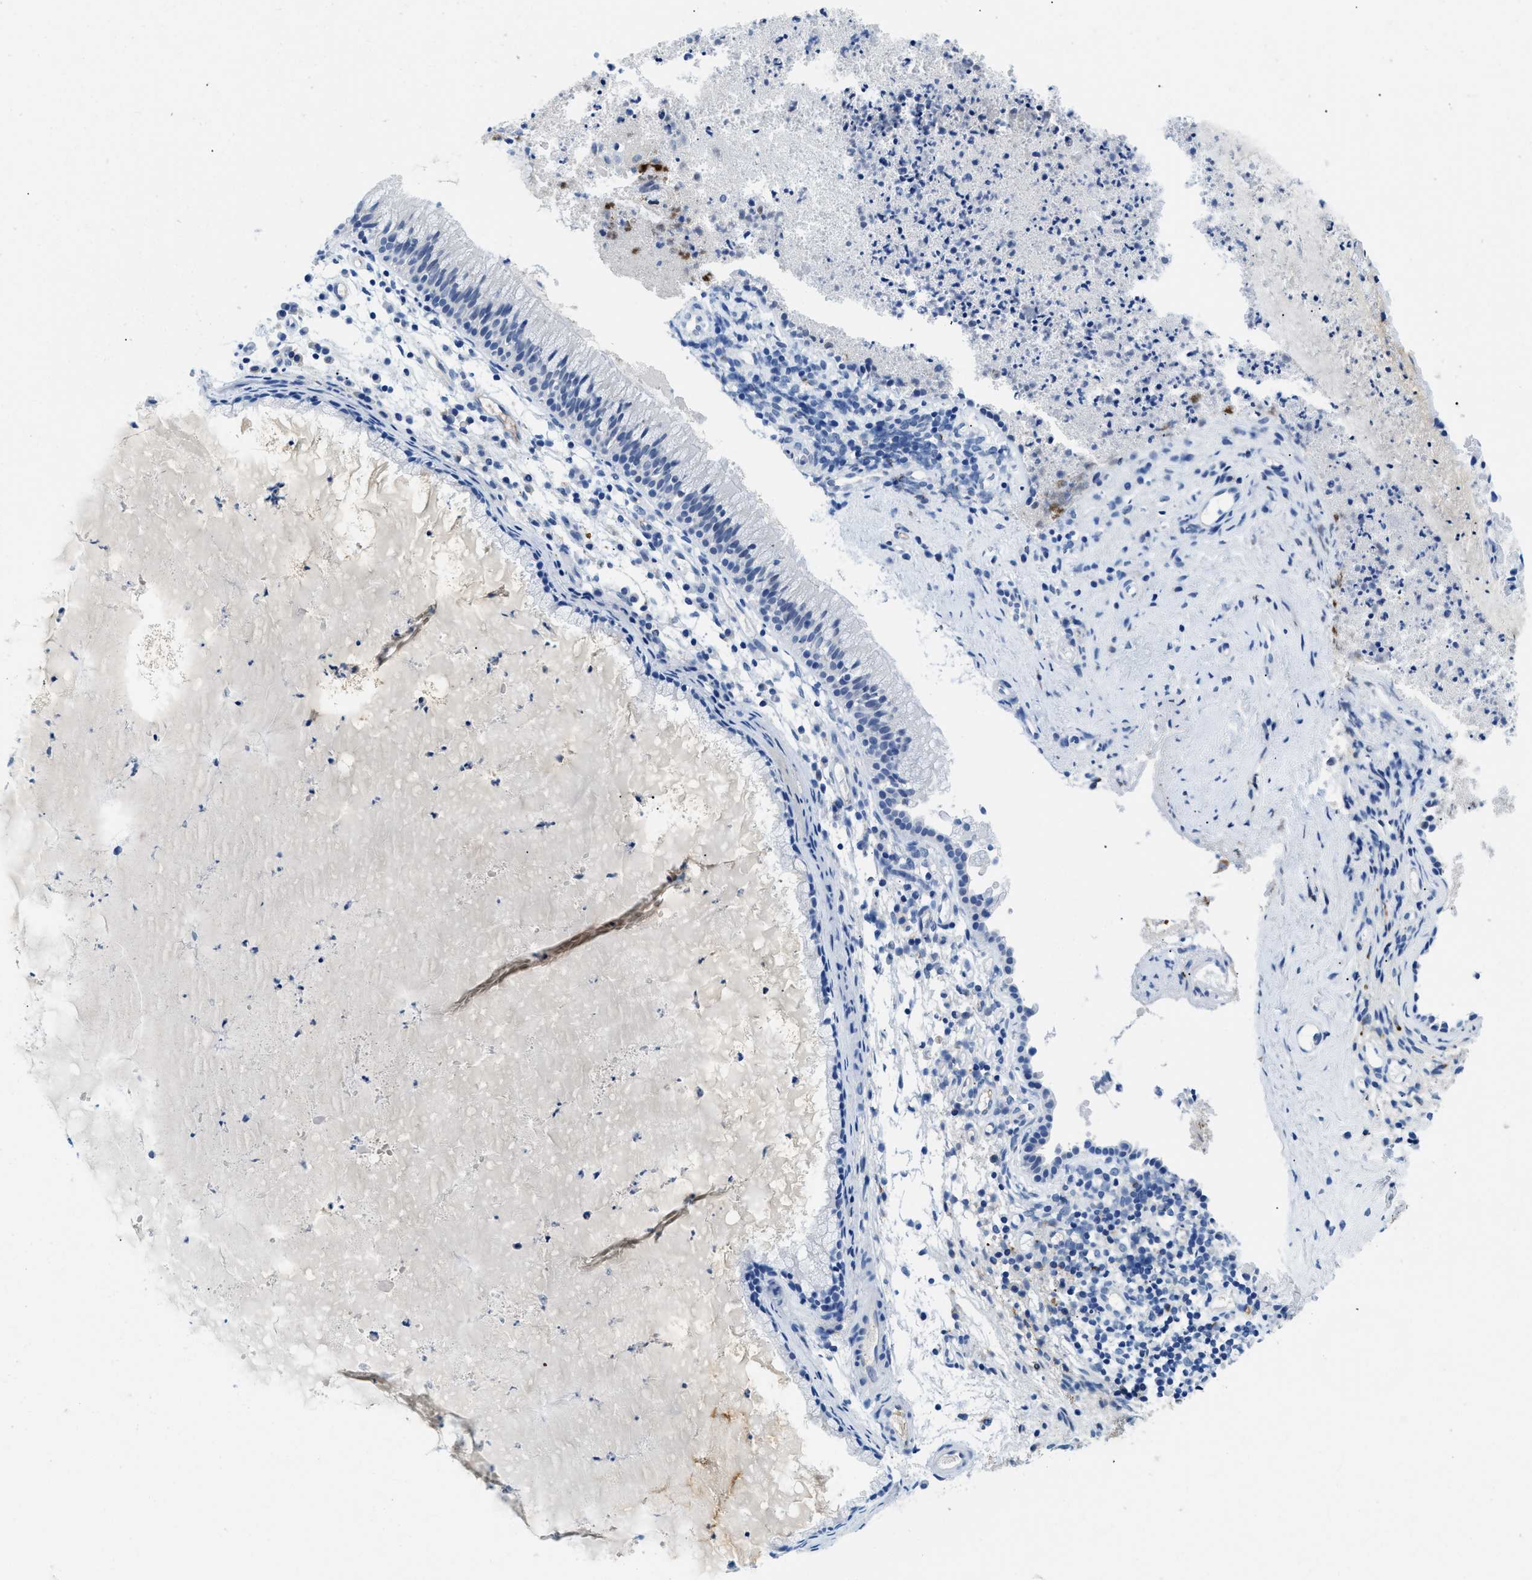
{"staining": {"intensity": "negative", "quantity": "none", "location": "none"}, "tissue": "nasopharynx", "cell_type": "Respiratory epithelial cells", "image_type": "normal", "snomed": [{"axis": "morphology", "description": "Normal tissue, NOS"}, {"axis": "topography", "description": "Nasopharynx"}], "caption": "DAB immunohistochemical staining of unremarkable human nasopharynx displays no significant expression in respiratory epithelial cells. The staining is performed using DAB brown chromogen with nuclei counter-stained in using hematoxylin.", "gene": "MBL2", "patient": {"sex": "male", "age": 21}}